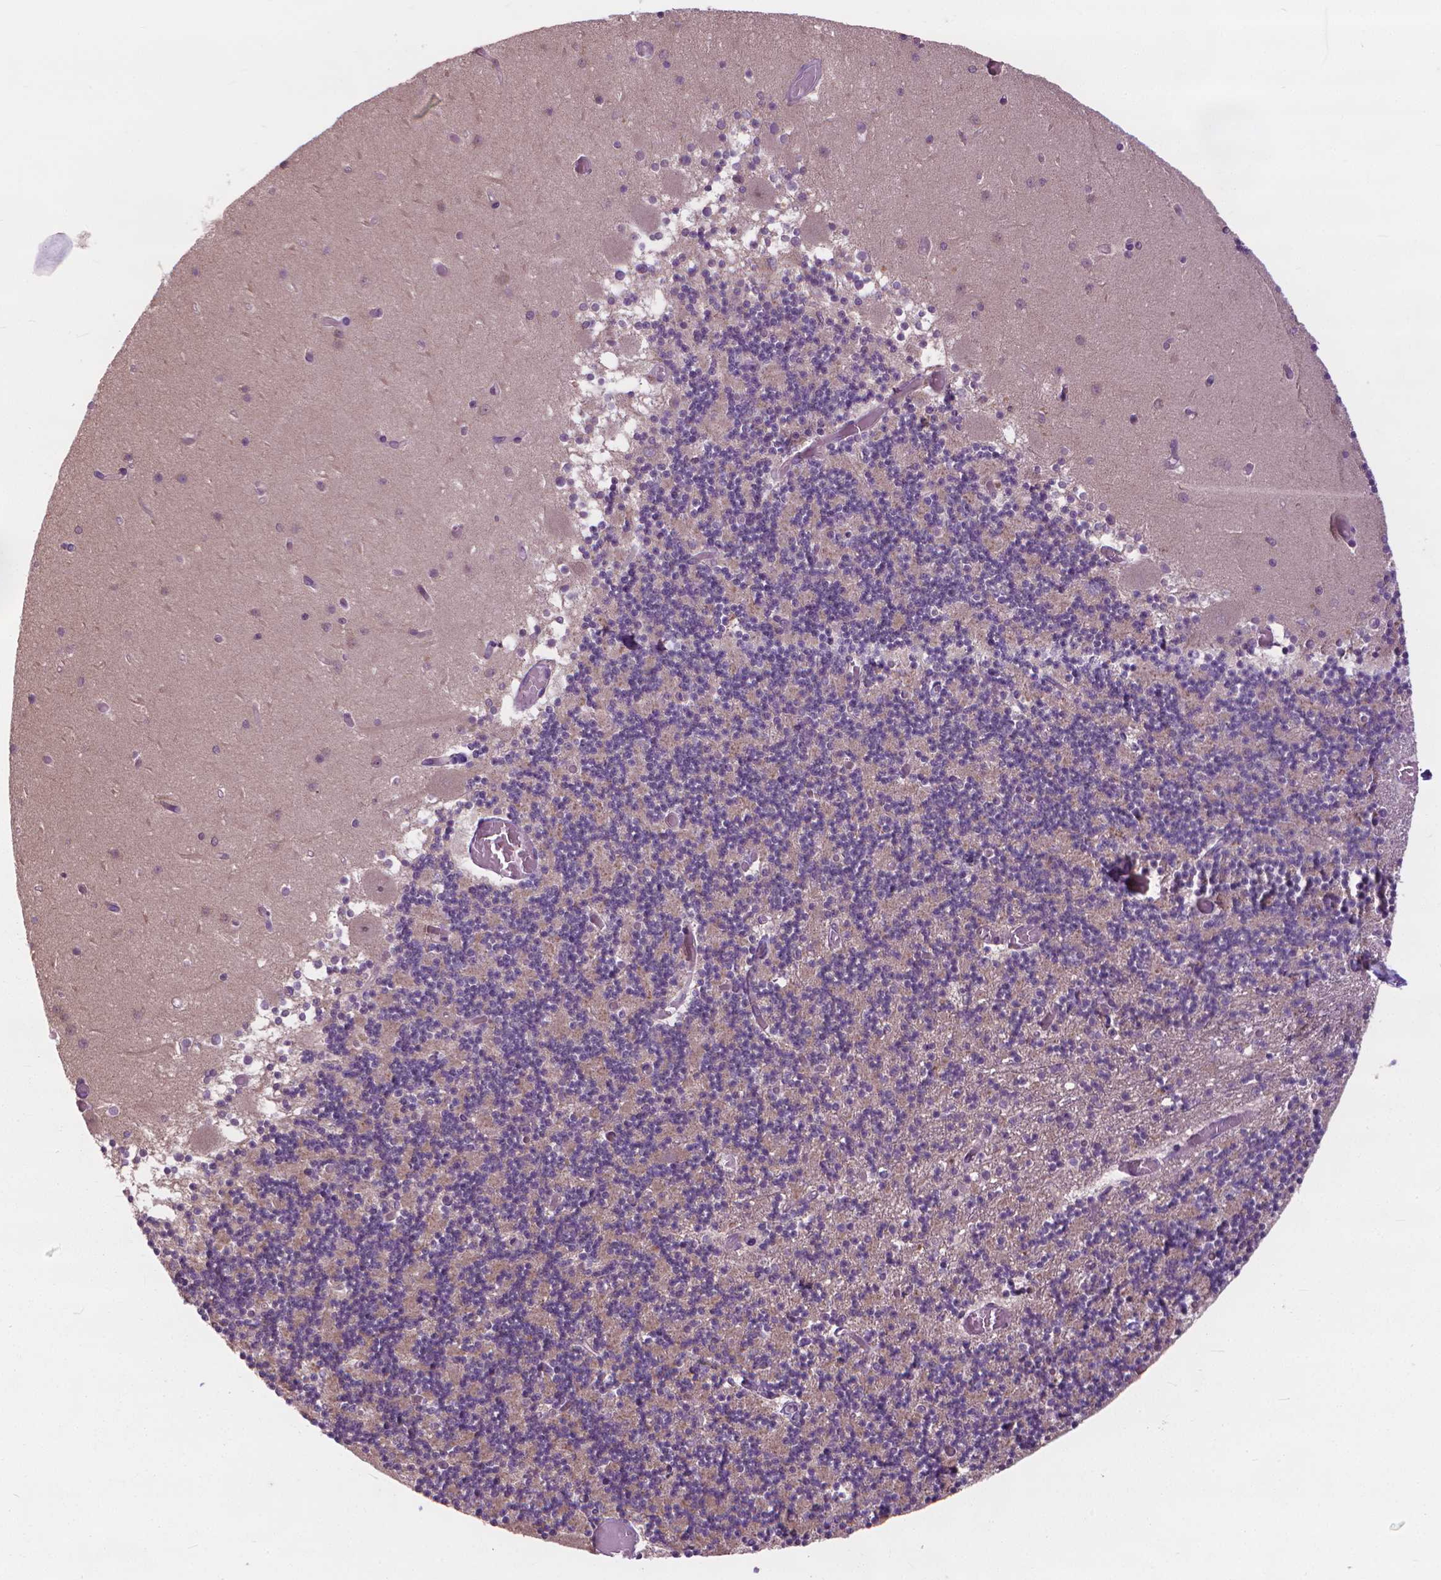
{"staining": {"intensity": "moderate", "quantity": "<25%", "location": "cytoplasmic/membranous"}, "tissue": "cerebellum", "cell_type": "Cells in granular layer", "image_type": "normal", "snomed": [{"axis": "morphology", "description": "Normal tissue, NOS"}, {"axis": "topography", "description": "Cerebellum"}], "caption": "IHC photomicrograph of benign cerebellum: human cerebellum stained using immunohistochemistry (IHC) exhibits low levels of moderate protein expression localized specifically in the cytoplasmic/membranous of cells in granular layer, appearing as a cytoplasmic/membranous brown color.", "gene": "NUDT1", "patient": {"sex": "female", "age": 28}}